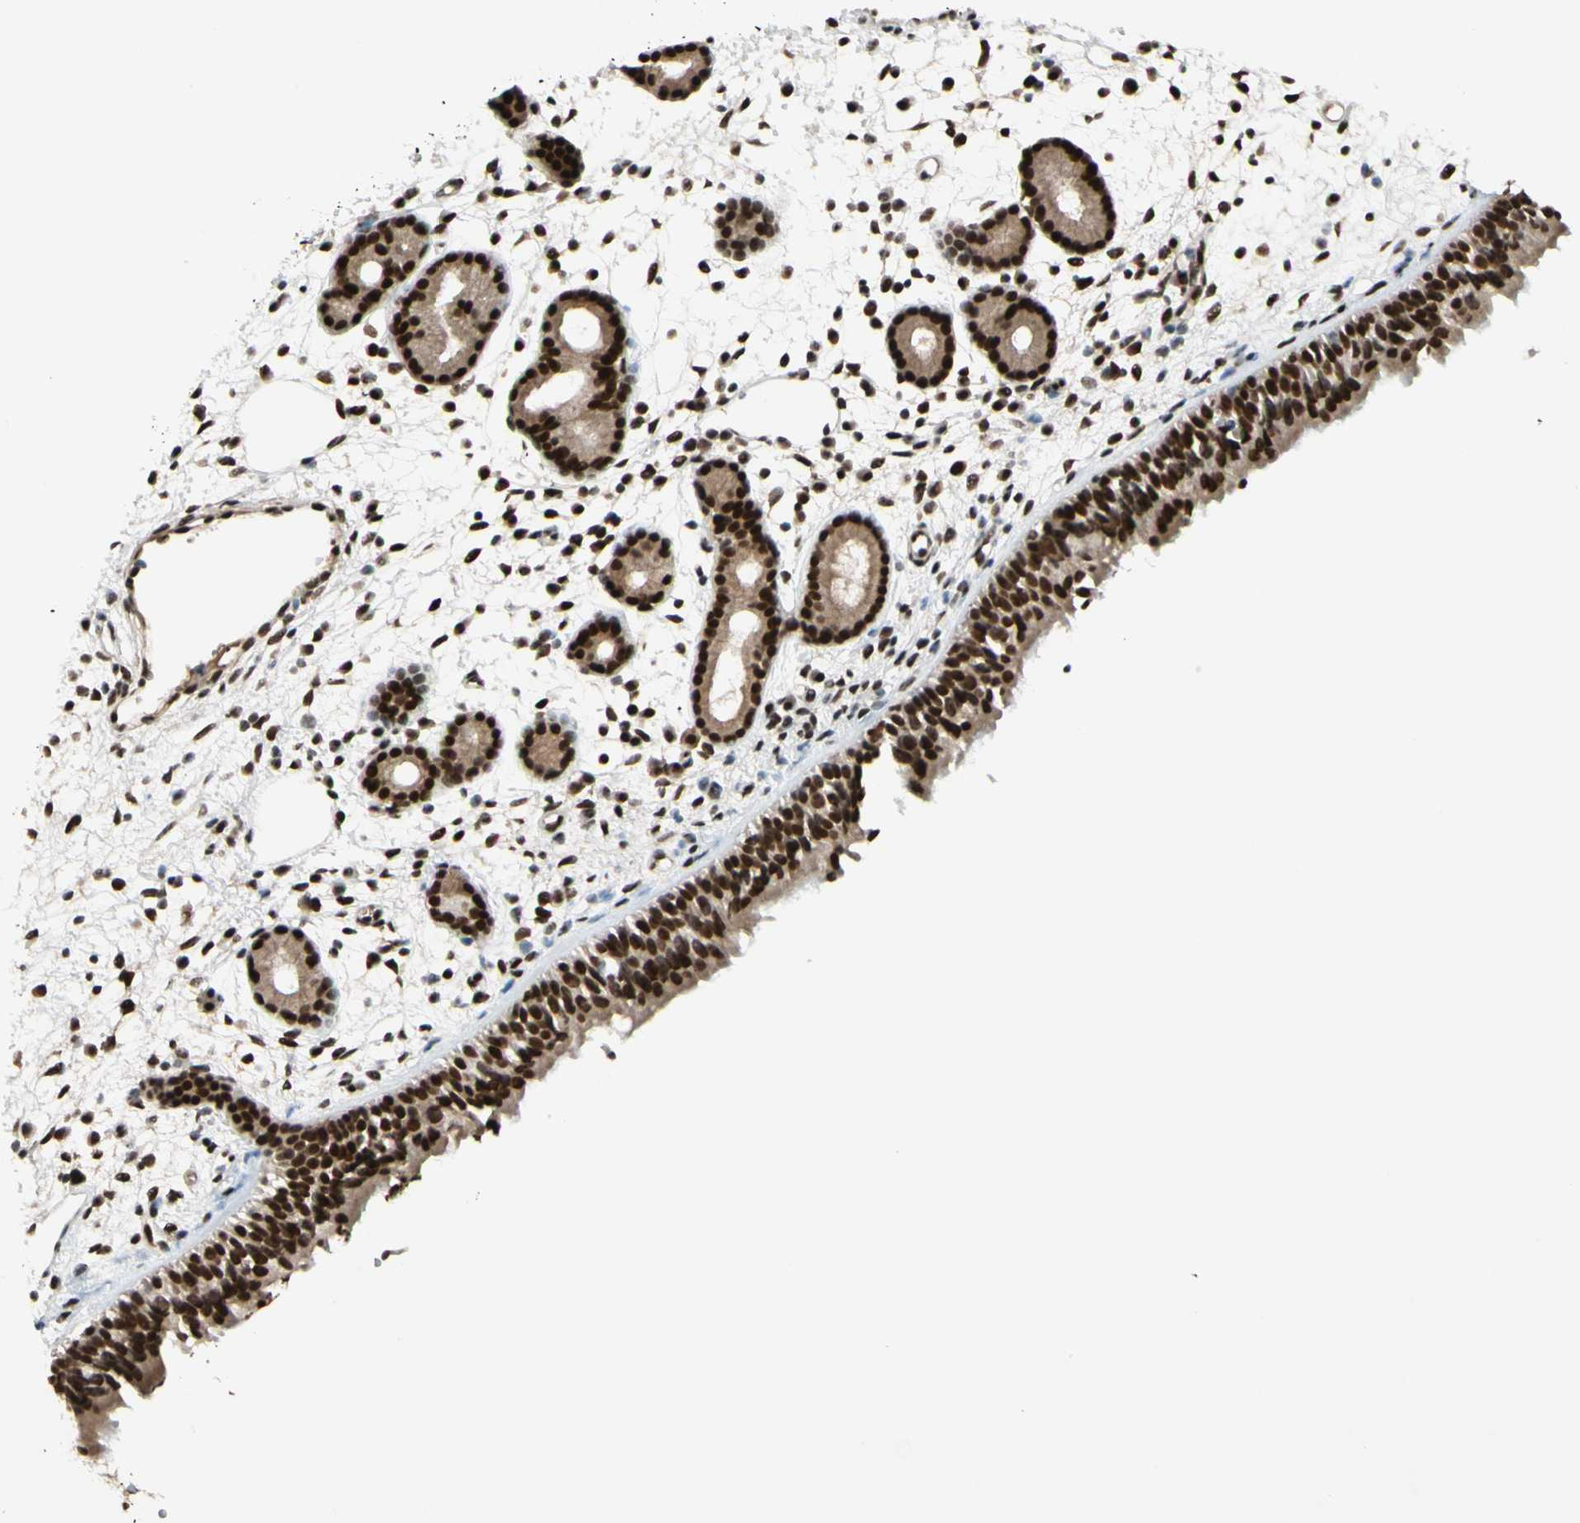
{"staining": {"intensity": "strong", "quantity": ">75%", "location": "nuclear"}, "tissue": "nasopharynx", "cell_type": "Respiratory epithelial cells", "image_type": "normal", "snomed": [{"axis": "morphology", "description": "Normal tissue, NOS"}, {"axis": "morphology", "description": "Inflammation, NOS"}, {"axis": "topography", "description": "Nasopharynx"}], "caption": "Immunohistochemical staining of benign human nasopharynx demonstrates strong nuclear protein positivity in approximately >75% of respiratory epithelial cells.", "gene": "CHAMP1", "patient": {"sex": "female", "age": 55}}